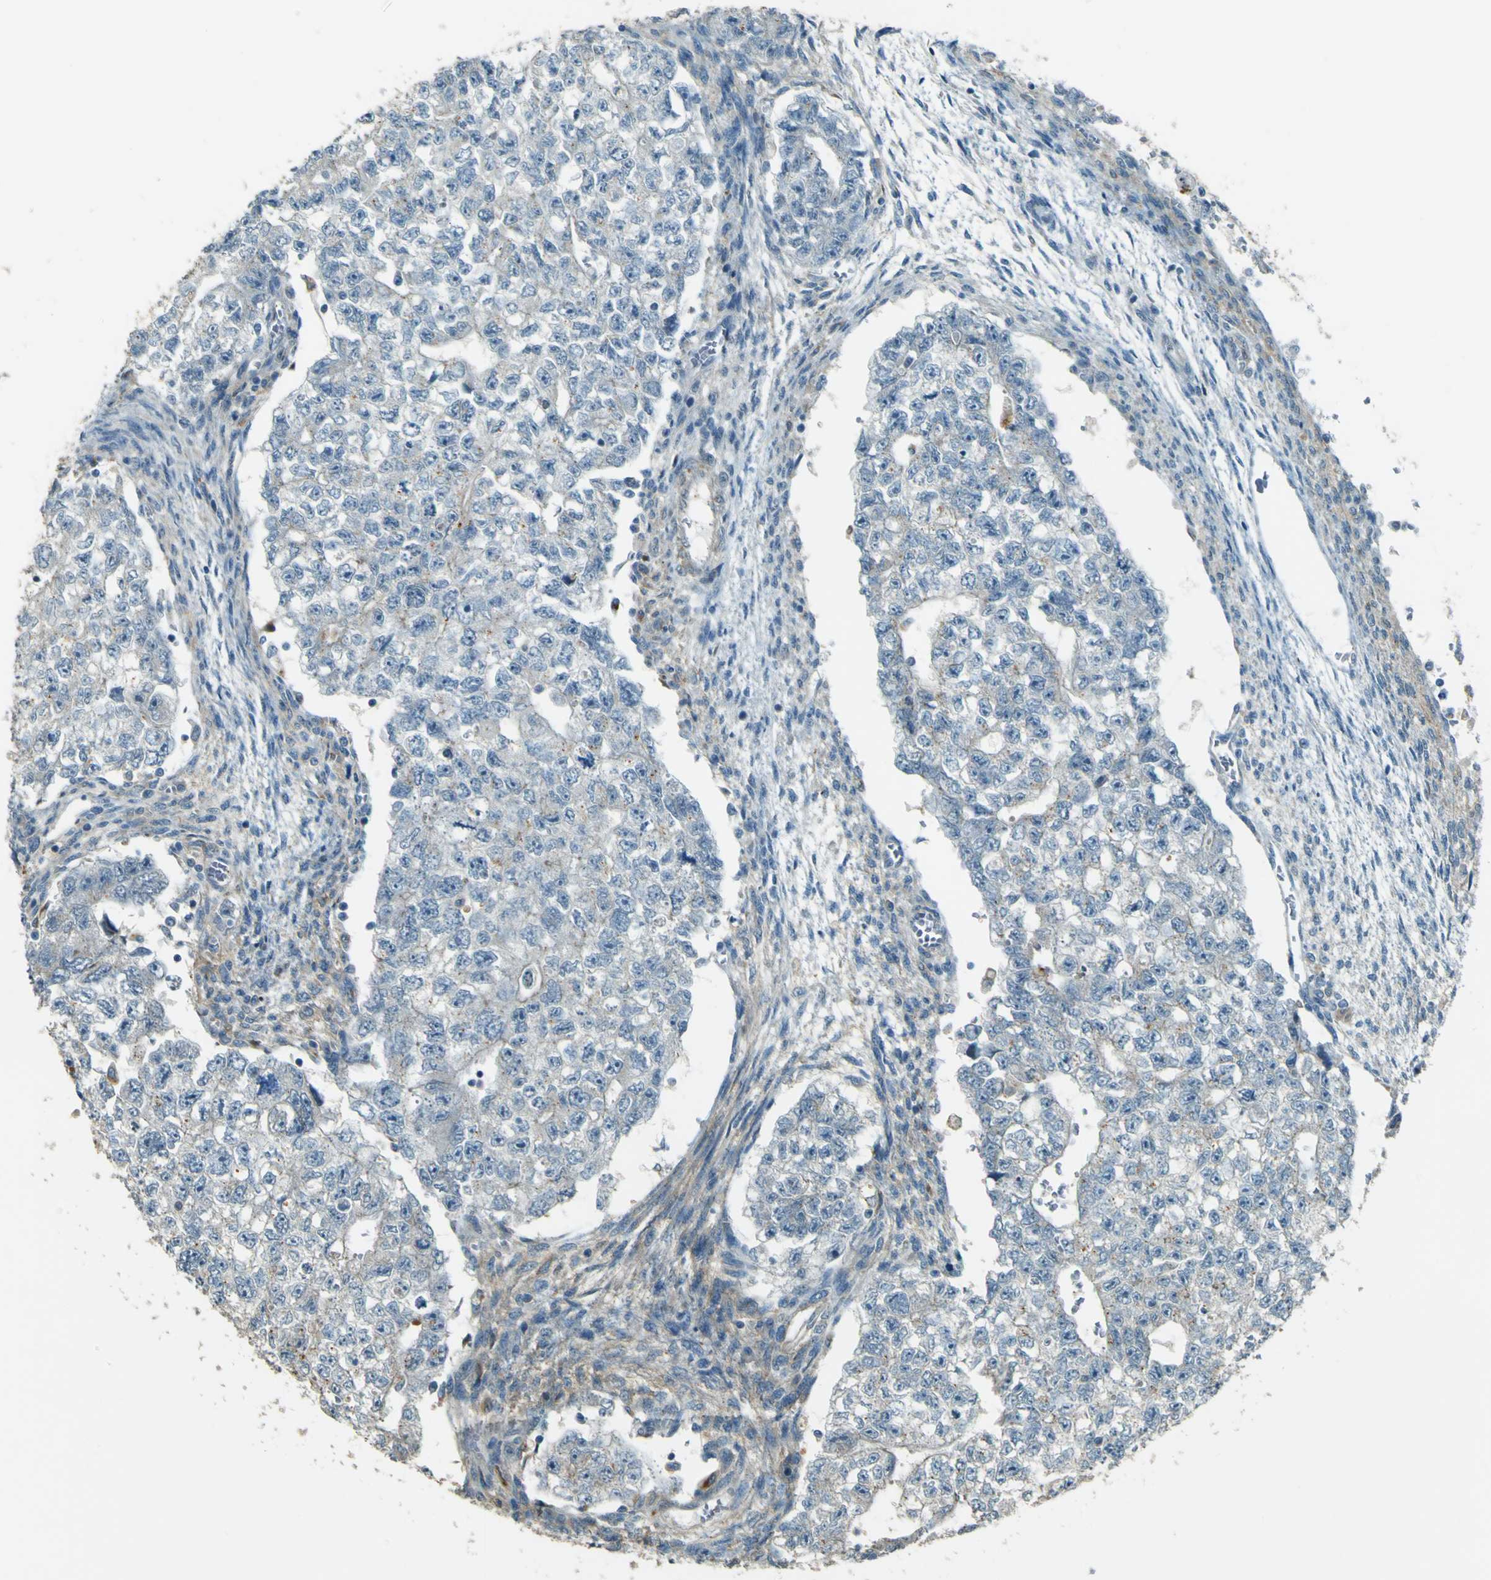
{"staining": {"intensity": "negative", "quantity": "none", "location": "none"}, "tissue": "testis cancer", "cell_type": "Tumor cells", "image_type": "cancer", "snomed": [{"axis": "morphology", "description": "Seminoma, NOS"}, {"axis": "morphology", "description": "Carcinoma, Embryonal, NOS"}, {"axis": "topography", "description": "Testis"}], "caption": "High power microscopy photomicrograph of an immunohistochemistry (IHC) photomicrograph of testis cancer, revealing no significant staining in tumor cells. (Brightfield microscopy of DAB IHC at high magnification).", "gene": "NEXN", "patient": {"sex": "male", "age": 38}}